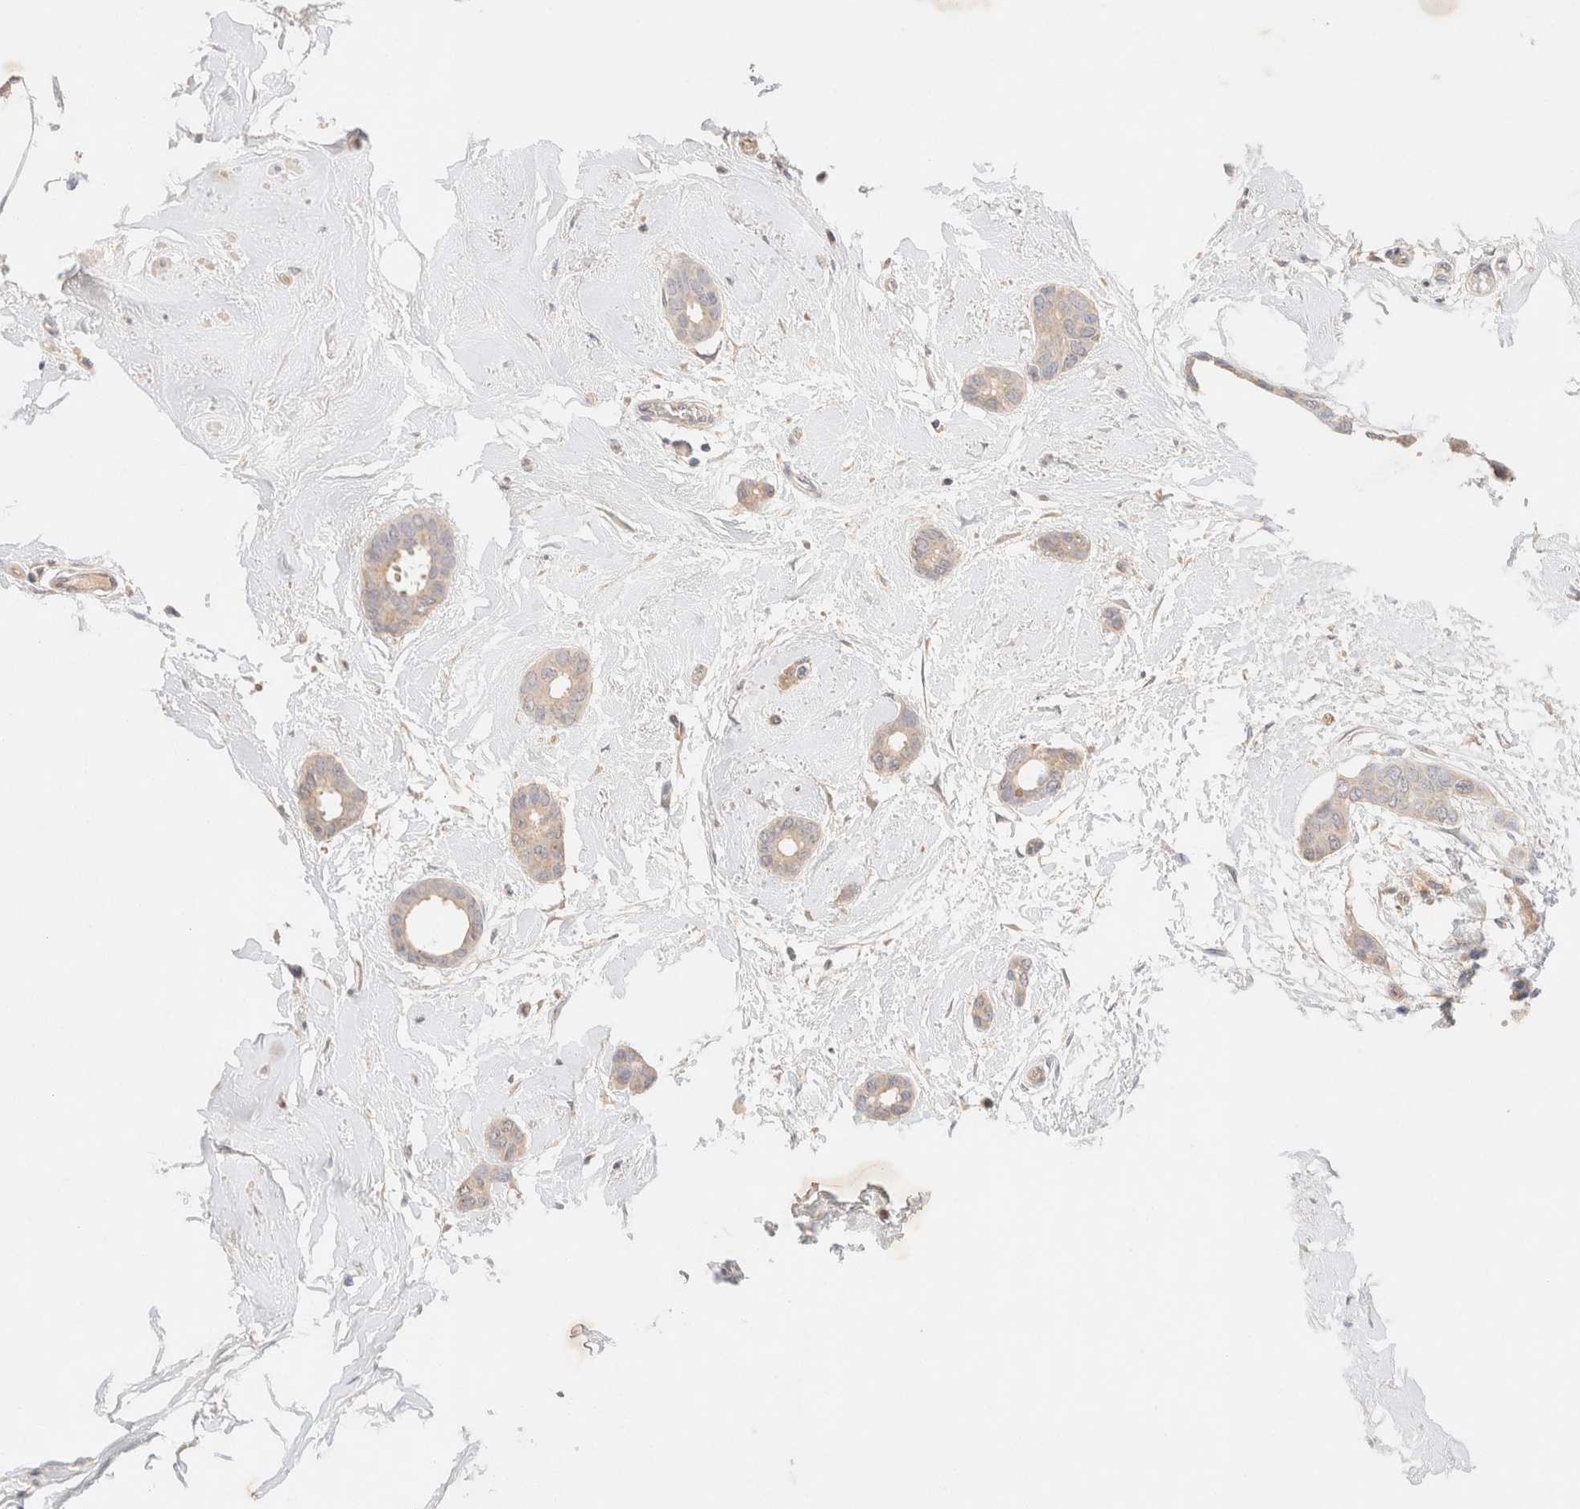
{"staining": {"intensity": "negative", "quantity": "none", "location": "none"}, "tissue": "breast cancer", "cell_type": "Tumor cells", "image_type": "cancer", "snomed": [{"axis": "morphology", "description": "Duct carcinoma"}, {"axis": "topography", "description": "Breast"}], "caption": "Immunohistochemistry (IHC) of human breast invasive ductal carcinoma reveals no staining in tumor cells.", "gene": "SNTB1", "patient": {"sex": "female", "age": 55}}